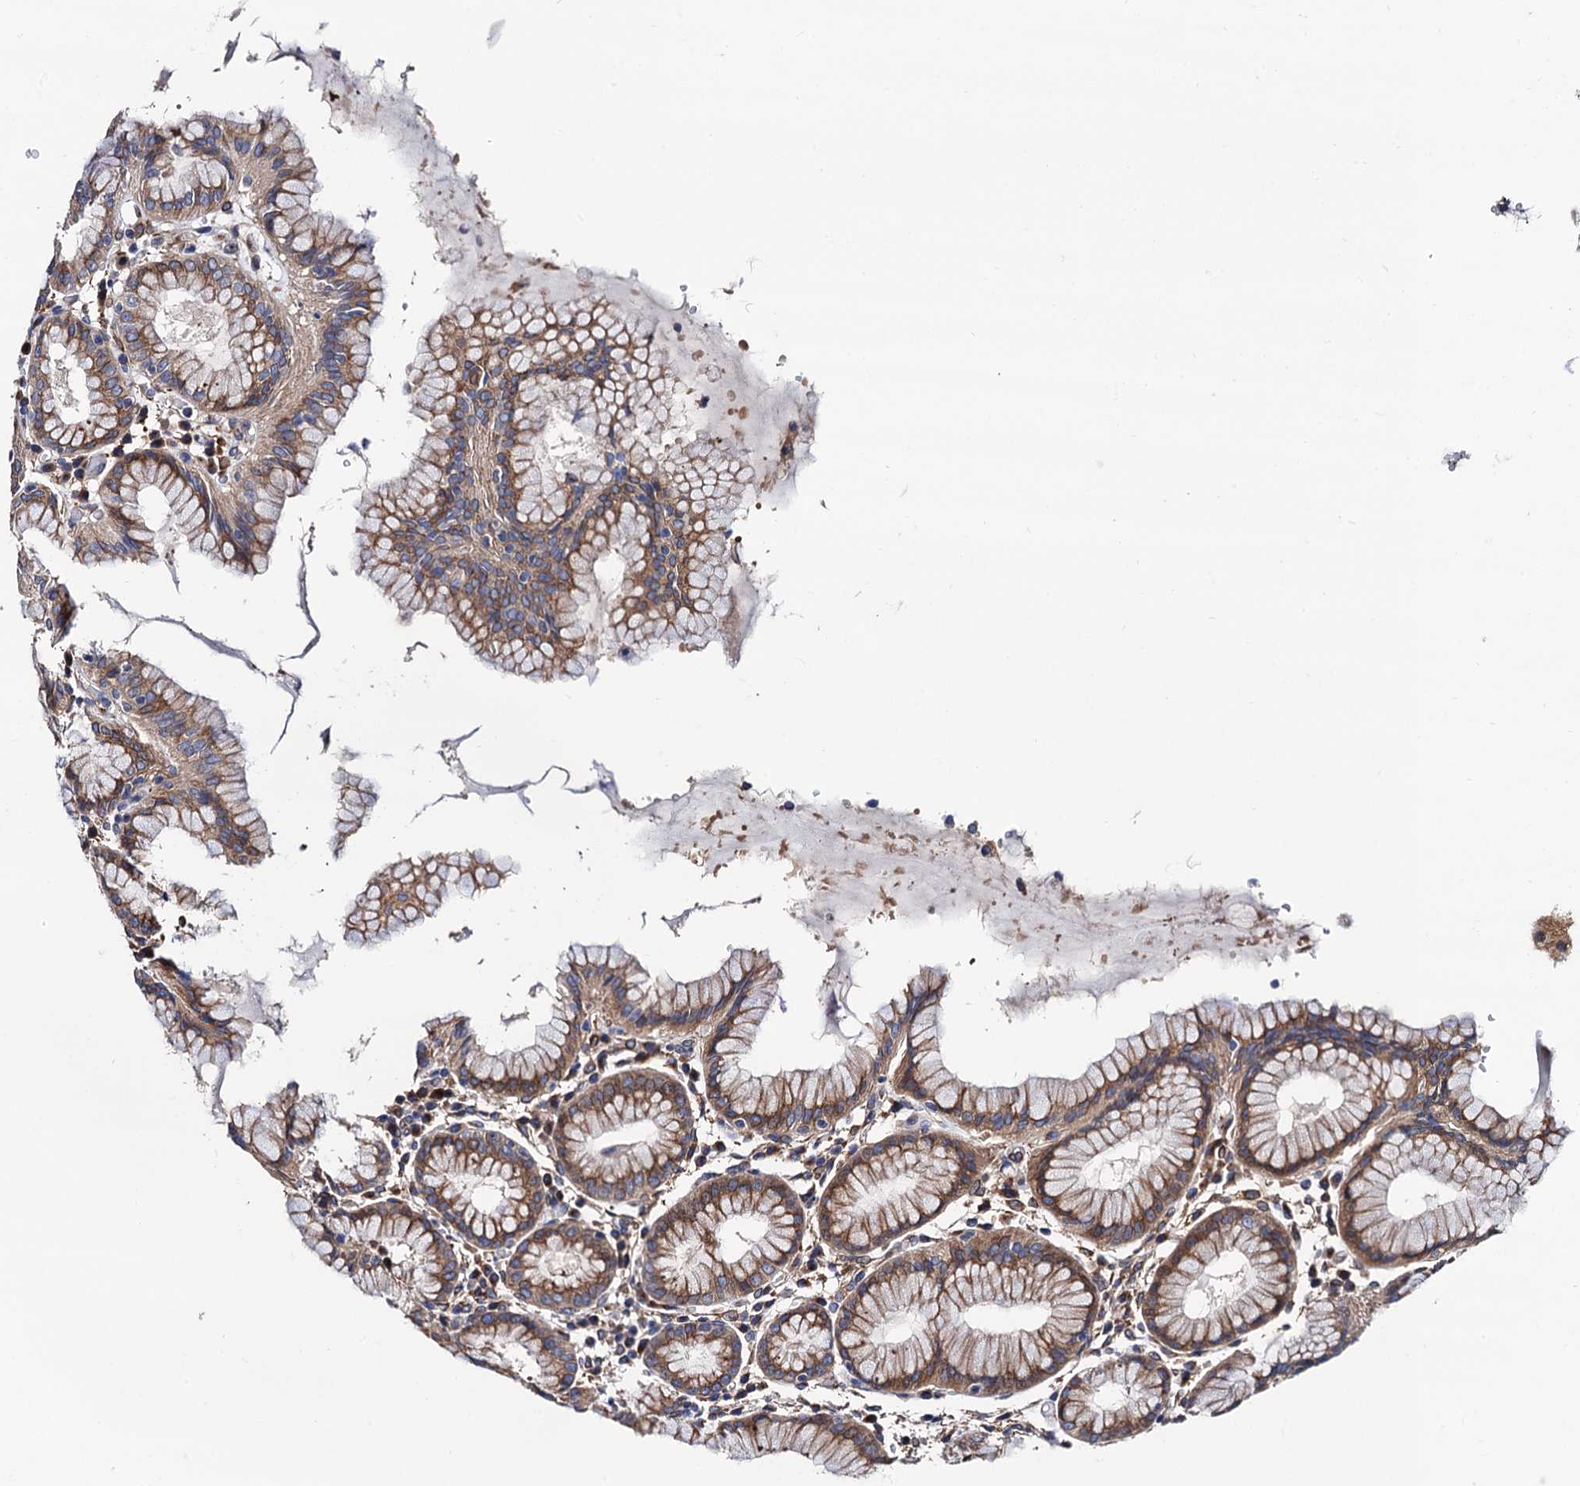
{"staining": {"intensity": "moderate", "quantity": ">75%", "location": "cytoplasmic/membranous"}, "tissue": "stomach", "cell_type": "Glandular cells", "image_type": "normal", "snomed": [{"axis": "morphology", "description": "Normal tissue, NOS"}, {"axis": "topography", "description": "Stomach"}, {"axis": "topography", "description": "Stomach, lower"}], "caption": "Stomach stained with DAB (3,3'-diaminobenzidine) immunohistochemistry displays medium levels of moderate cytoplasmic/membranous positivity in approximately >75% of glandular cells.", "gene": "ZDHHC18", "patient": {"sex": "female", "age": 56}}